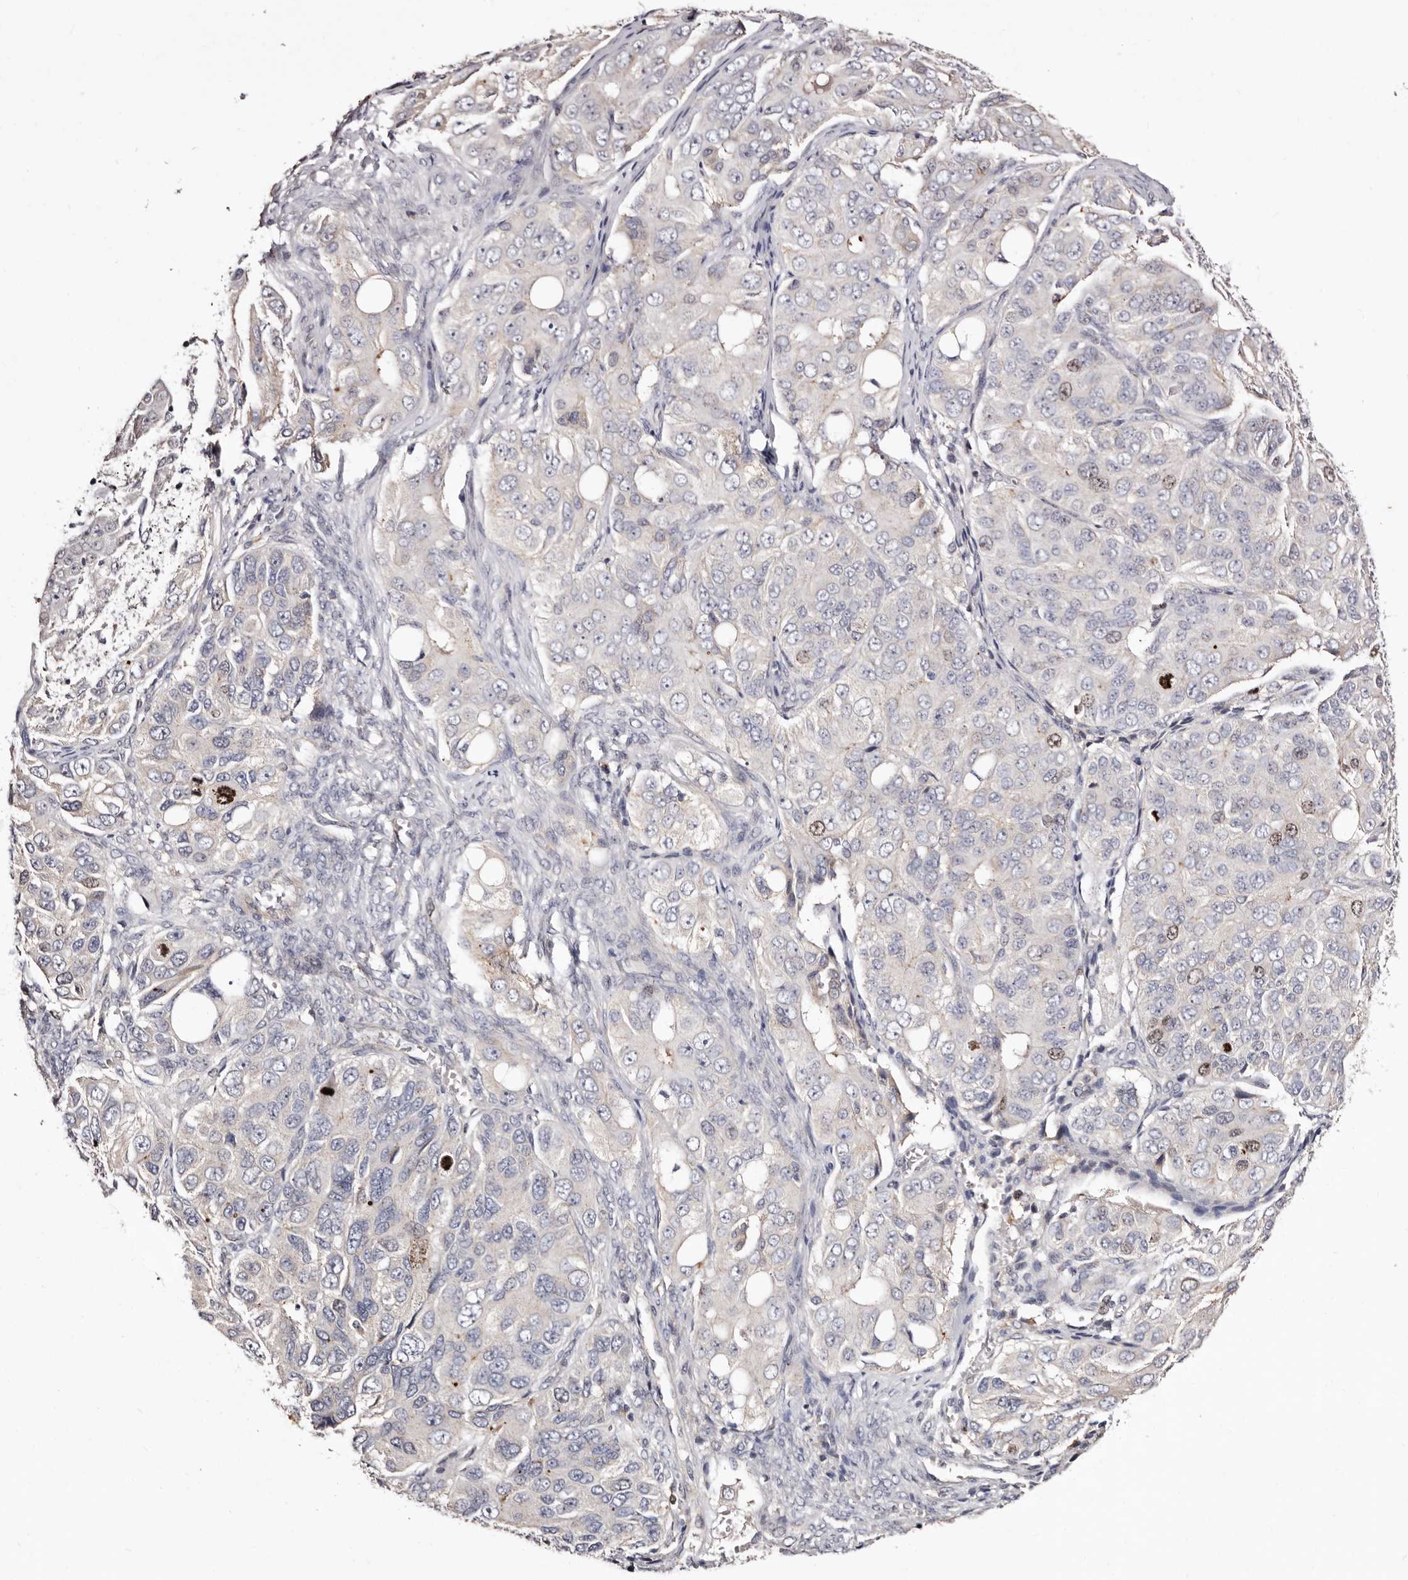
{"staining": {"intensity": "weak", "quantity": "<25%", "location": "nuclear"}, "tissue": "ovarian cancer", "cell_type": "Tumor cells", "image_type": "cancer", "snomed": [{"axis": "morphology", "description": "Carcinoma, endometroid"}, {"axis": "topography", "description": "Ovary"}], "caption": "IHC photomicrograph of ovarian cancer (endometroid carcinoma) stained for a protein (brown), which shows no staining in tumor cells. (DAB (3,3'-diaminobenzidine) immunohistochemistry (IHC), high magnification).", "gene": "CDCA8", "patient": {"sex": "female", "age": 51}}